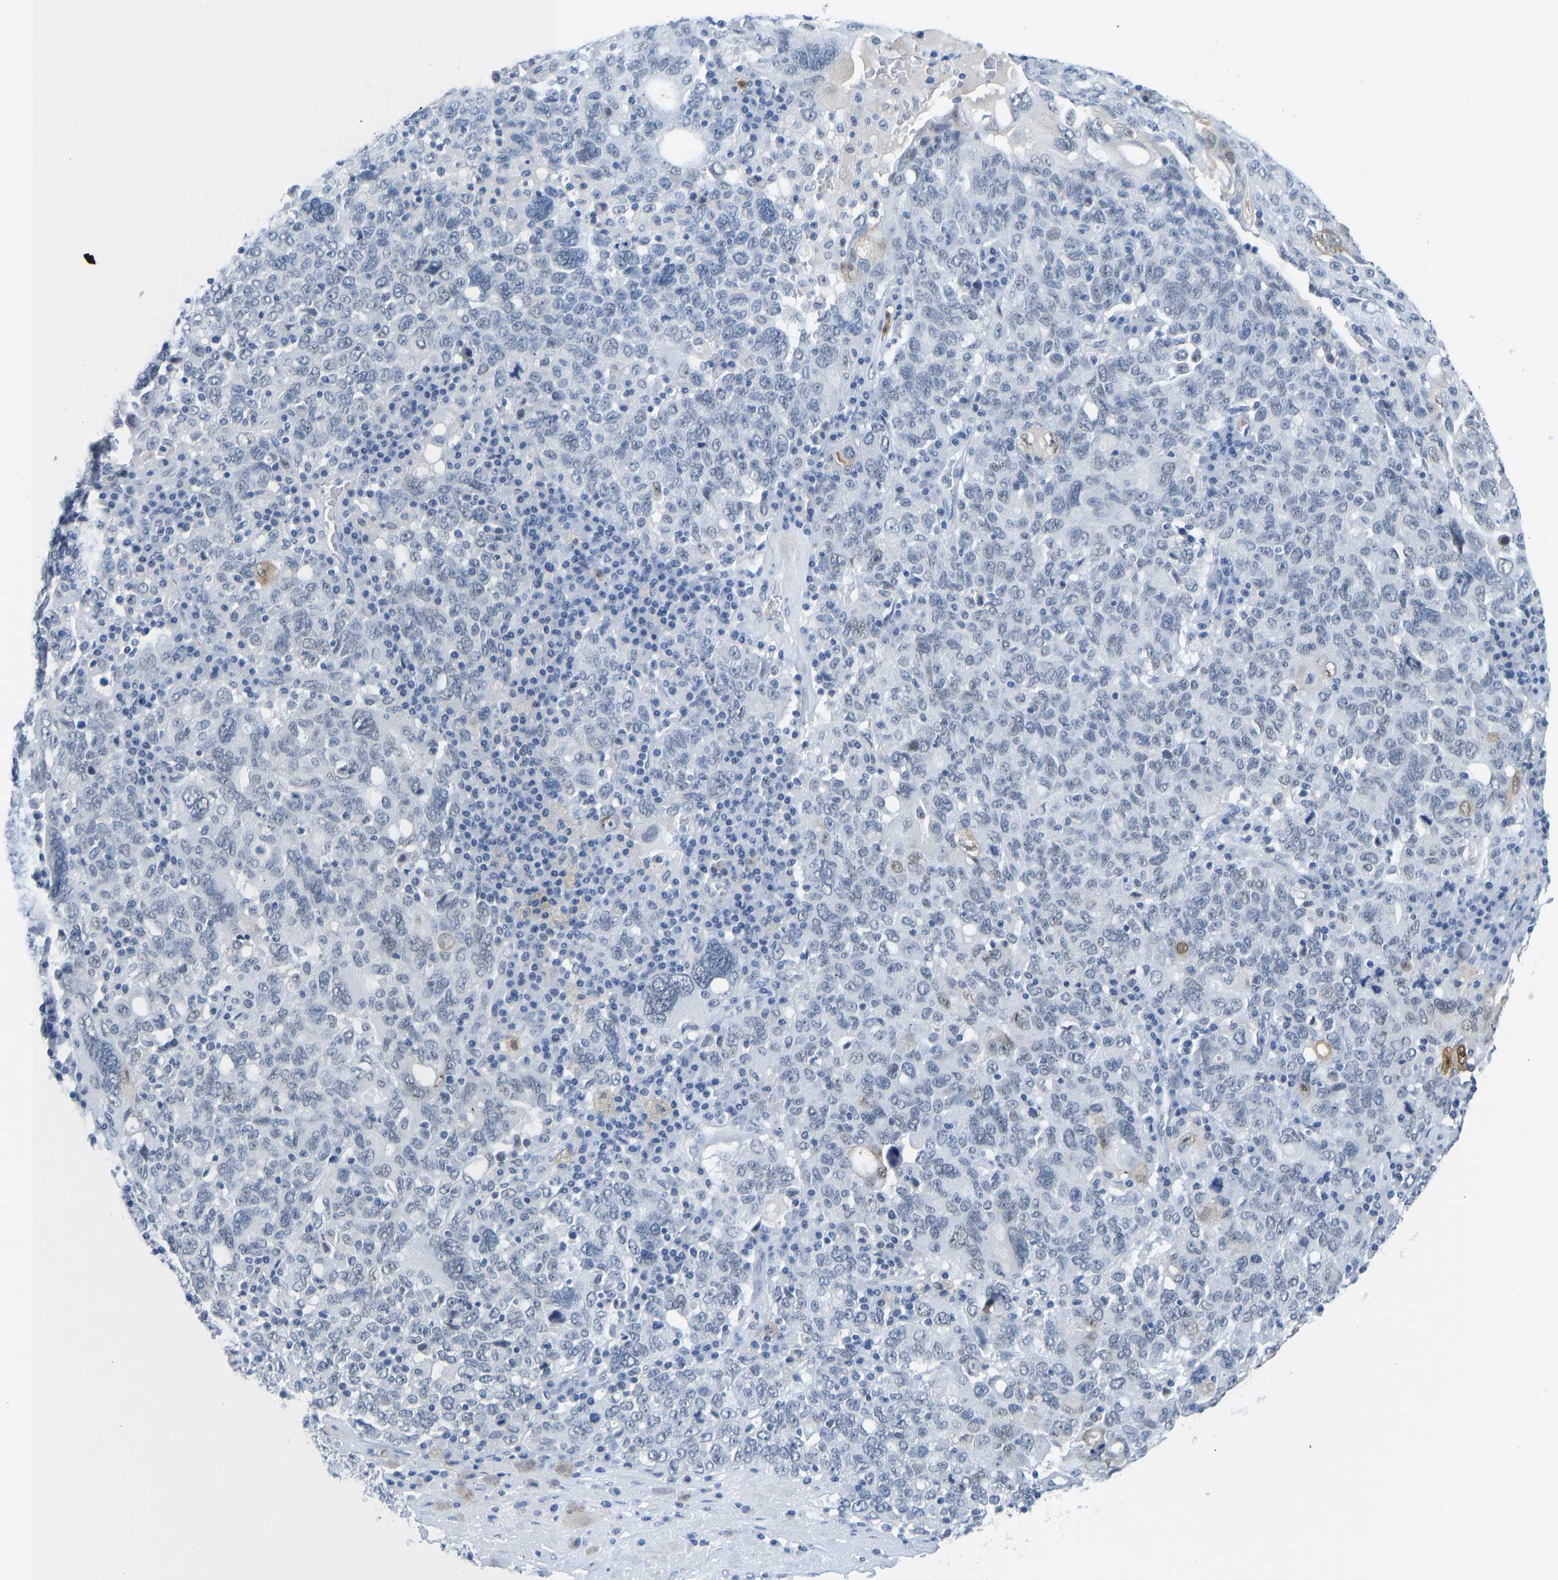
{"staining": {"intensity": "negative", "quantity": "none", "location": "none"}, "tissue": "ovarian cancer", "cell_type": "Tumor cells", "image_type": "cancer", "snomed": [{"axis": "morphology", "description": "Carcinoma, endometroid"}, {"axis": "topography", "description": "Ovary"}], "caption": "IHC photomicrograph of neoplastic tissue: human ovarian endometroid carcinoma stained with DAB exhibits no significant protein staining in tumor cells. (DAB immunohistochemistry (IHC) with hematoxylin counter stain).", "gene": "TXNDC2", "patient": {"sex": "female", "age": 62}}